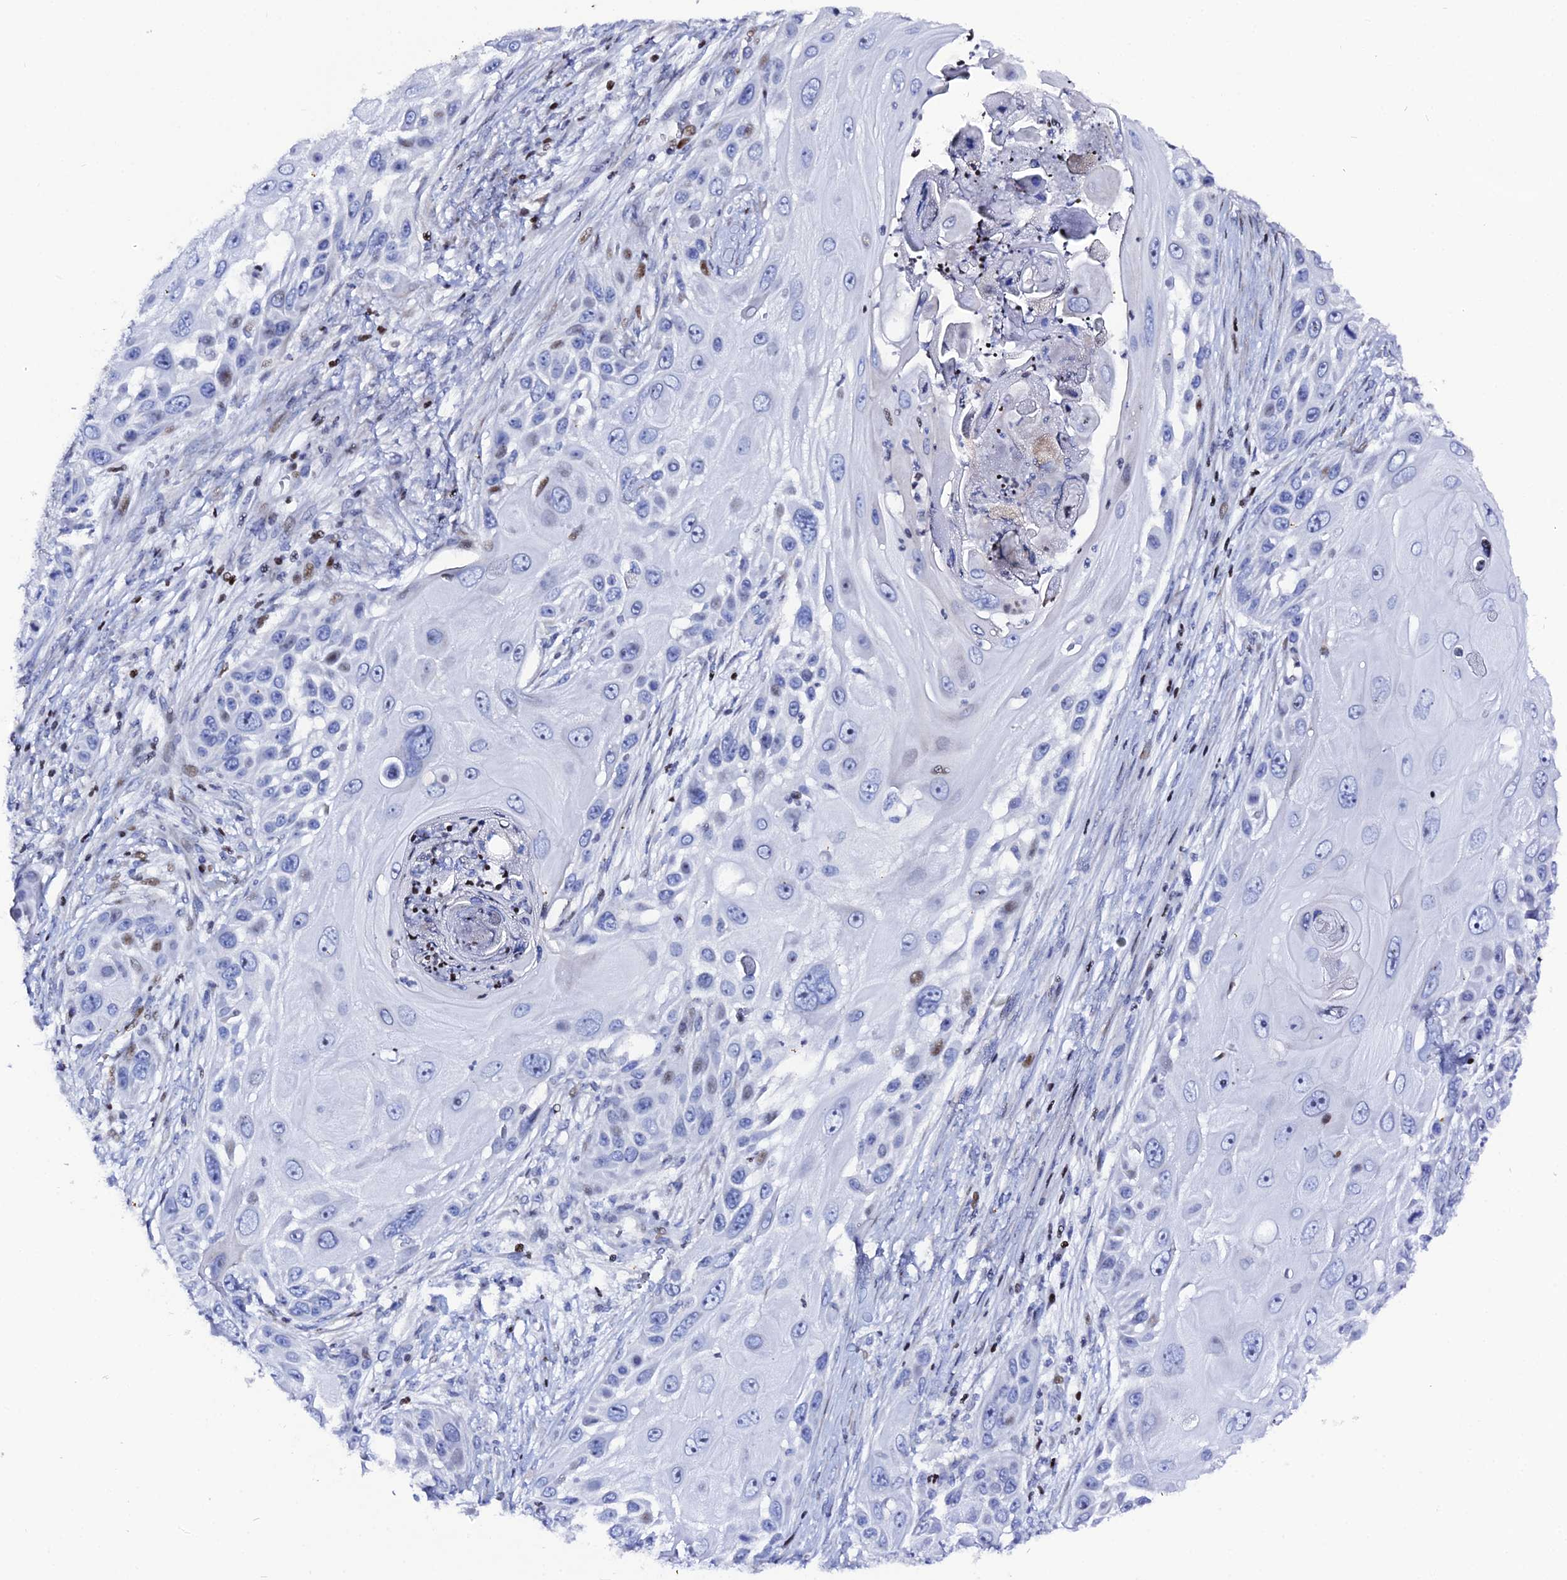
{"staining": {"intensity": "moderate", "quantity": "<25%", "location": "nuclear"}, "tissue": "skin cancer", "cell_type": "Tumor cells", "image_type": "cancer", "snomed": [{"axis": "morphology", "description": "Squamous cell carcinoma, NOS"}, {"axis": "topography", "description": "Skin"}], "caption": "Skin squamous cell carcinoma stained with DAB immunohistochemistry demonstrates low levels of moderate nuclear expression in about <25% of tumor cells.", "gene": "MYNN", "patient": {"sex": "female", "age": 44}}